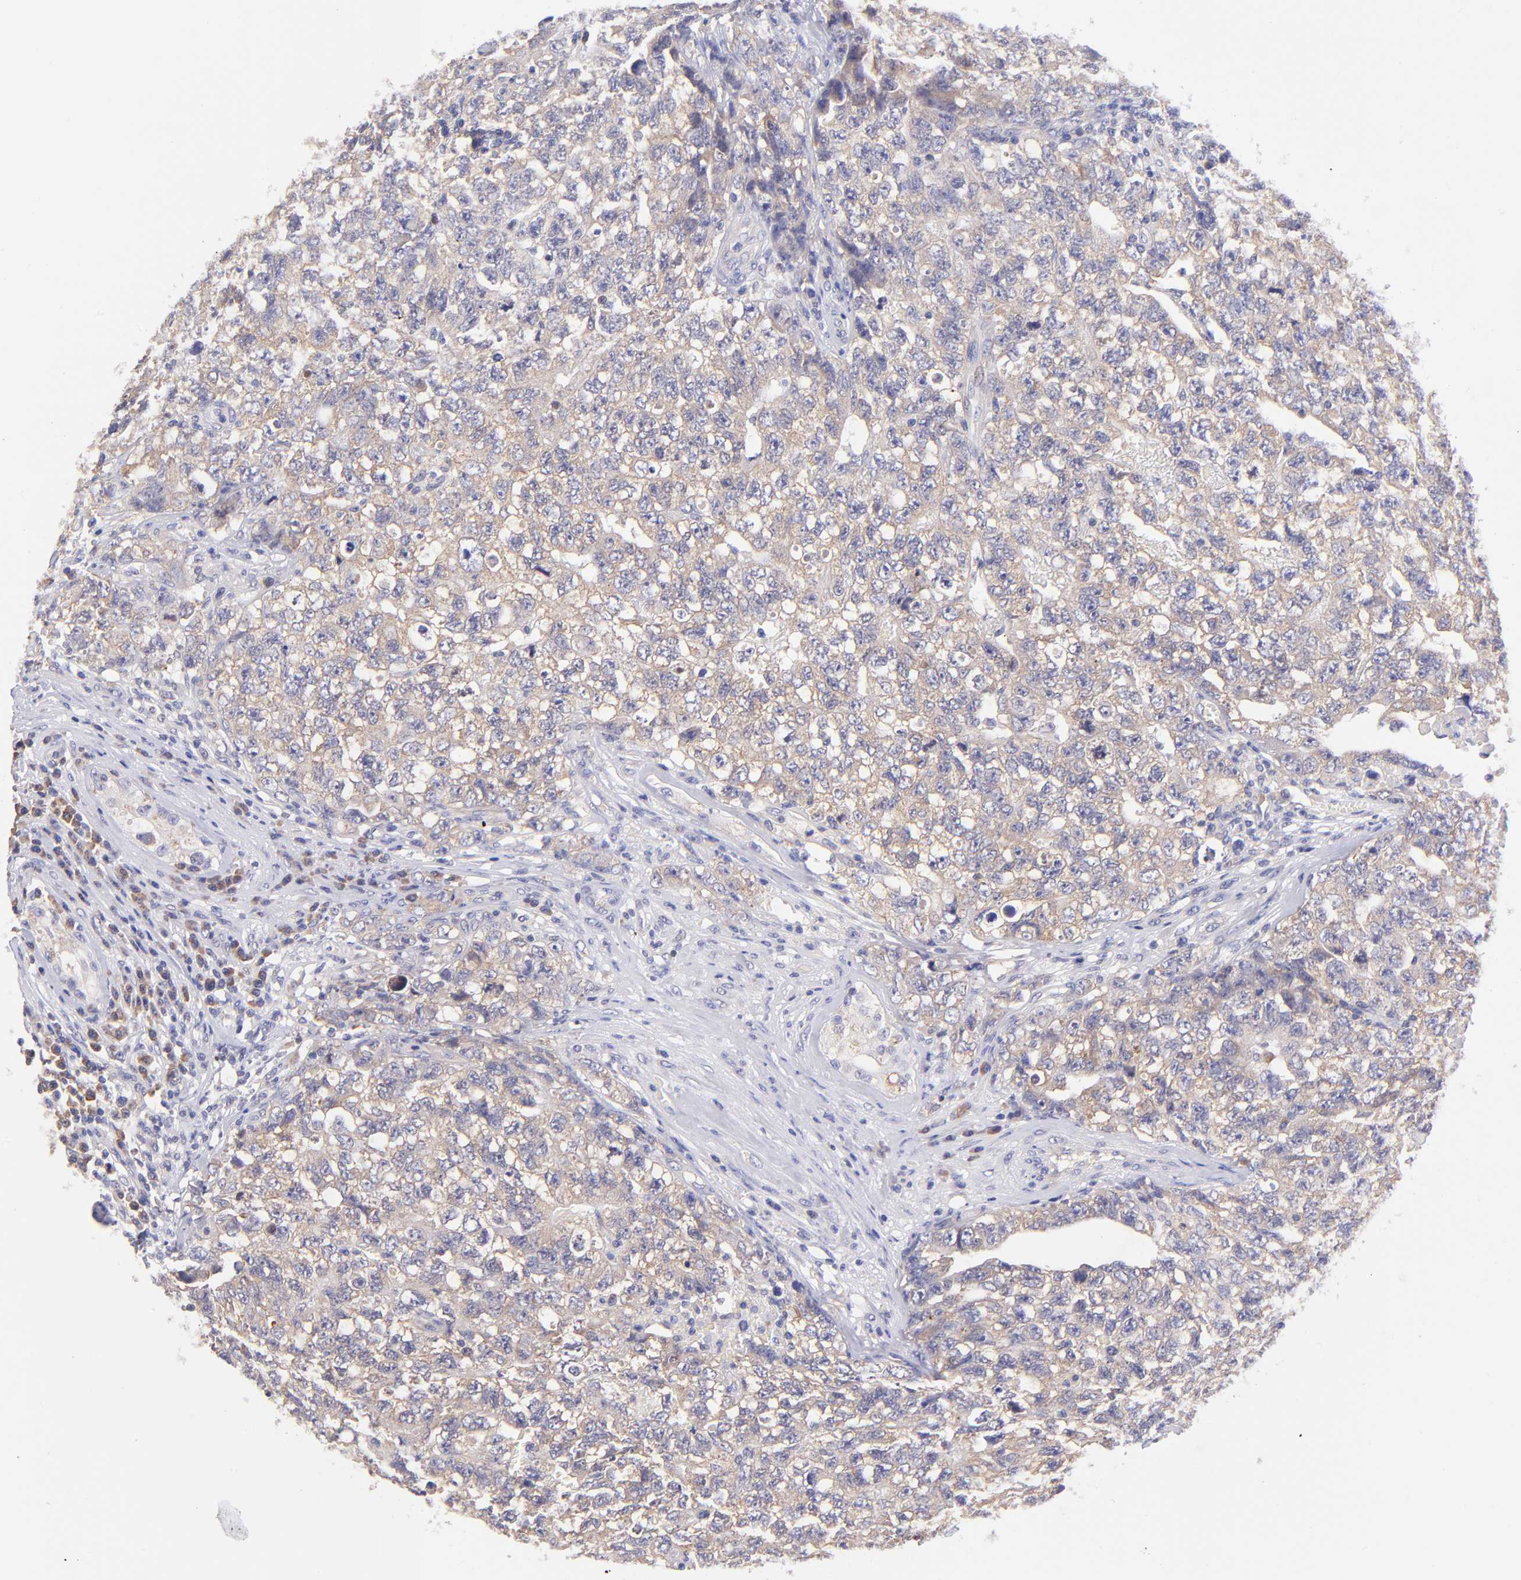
{"staining": {"intensity": "moderate", "quantity": ">75%", "location": "cytoplasmic/membranous"}, "tissue": "testis cancer", "cell_type": "Tumor cells", "image_type": "cancer", "snomed": [{"axis": "morphology", "description": "Carcinoma, Embryonal, NOS"}, {"axis": "topography", "description": "Testis"}], "caption": "Immunohistochemistry (IHC) of testis cancer shows medium levels of moderate cytoplasmic/membranous expression in approximately >75% of tumor cells.", "gene": "RPL11", "patient": {"sex": "male", "age": 31}}